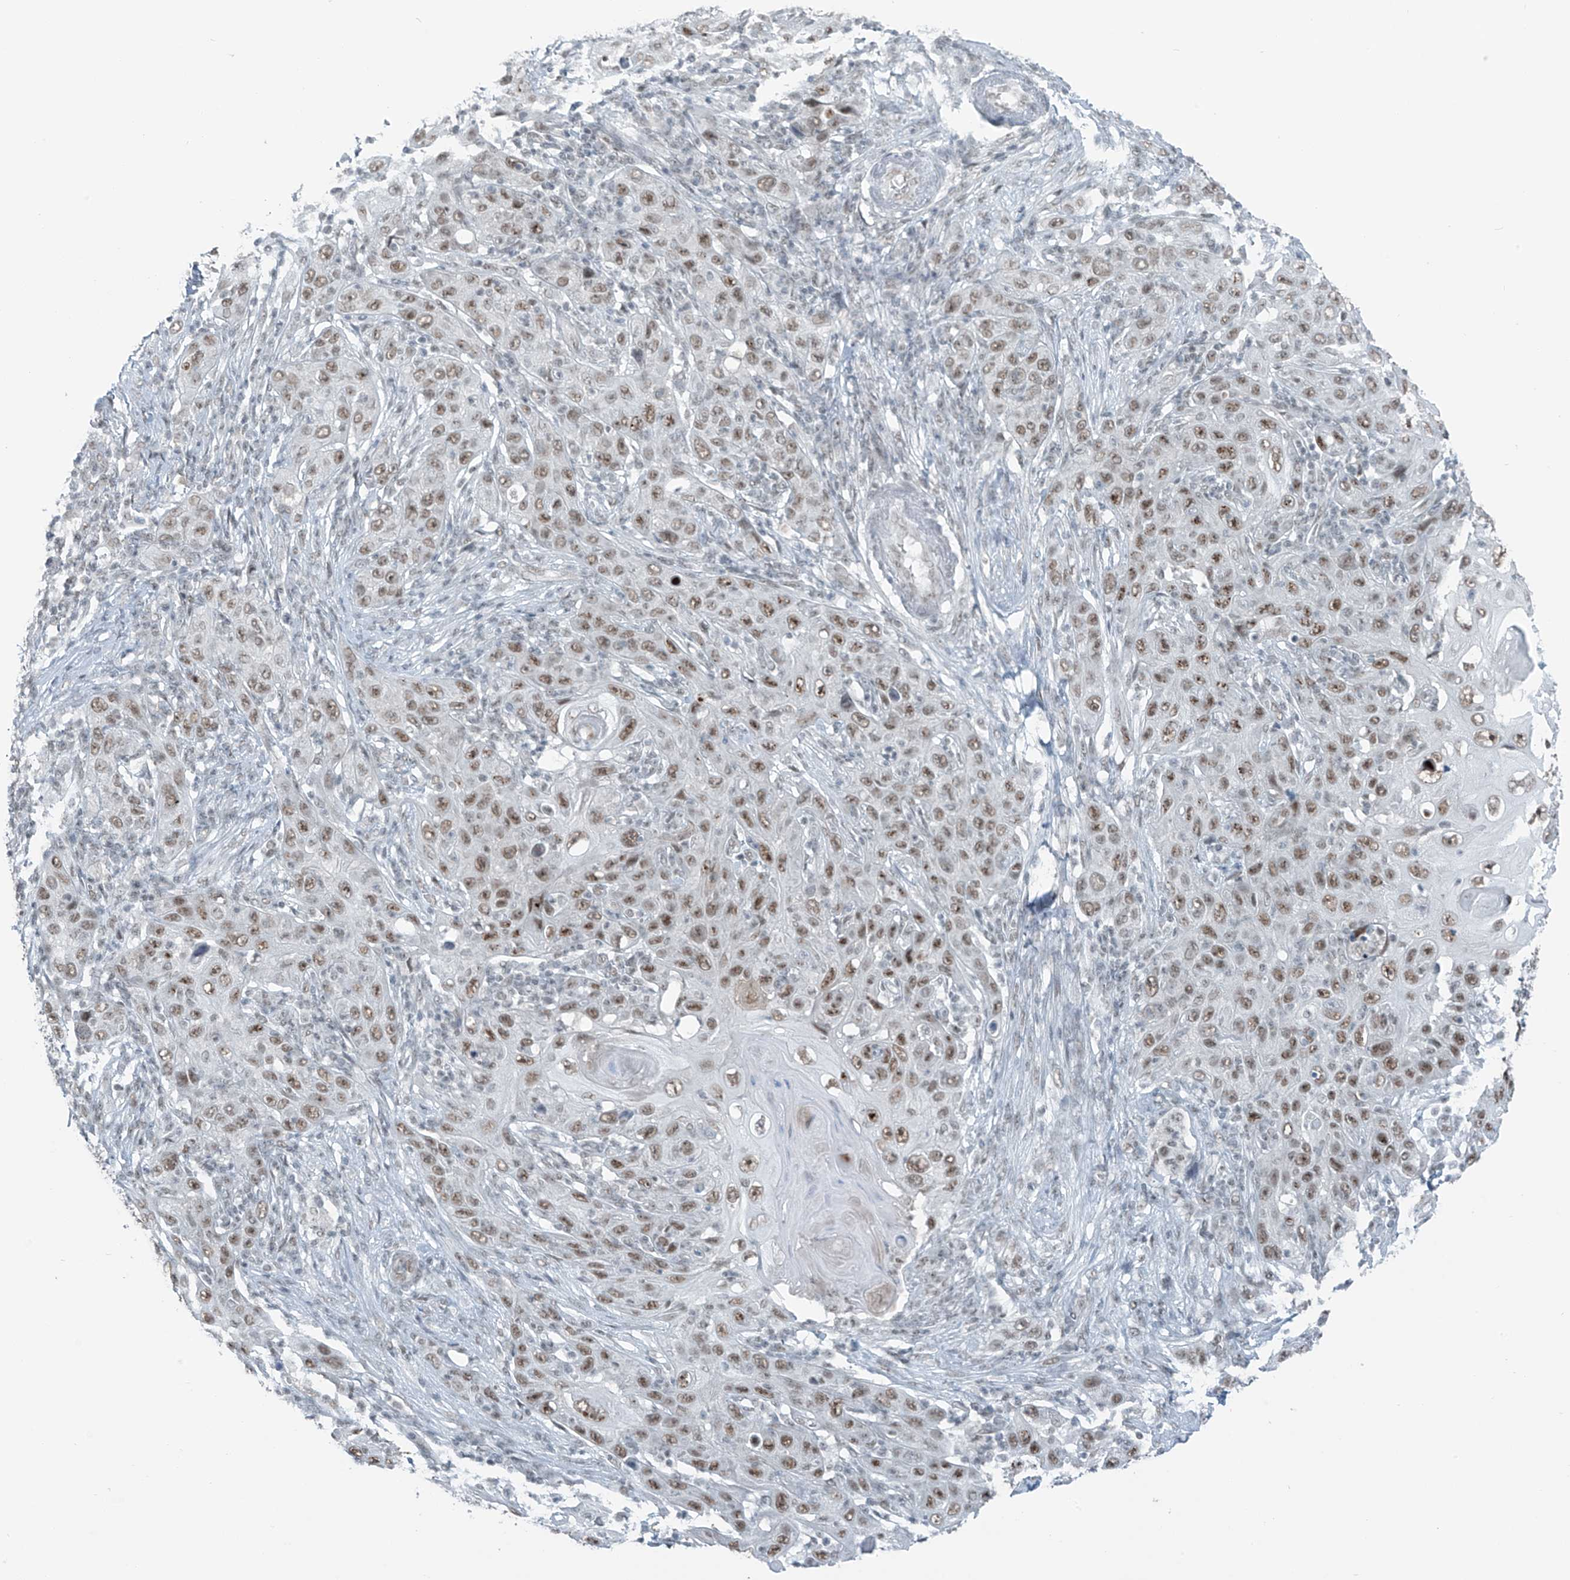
{"staining": {"intensity": "moderate", "quantity": ">75%", "location": "nuclear"}, "tissue": "skin cancer", "cell_type": "Tumor cells", "image_type": "cancer", "snomed": [{"axis": "morphology", "description": "Squamous cell carcinoma, NOS"}, {"axis": "topography", "description": "Skin"}], "caption": "A histopathology image of human skin cancer (squamous cell carcinoma) stained for a protein displays moderate nuclear brown staining in tumor cells. (Brightfield microscopy of DAB IHC at high magnification).", "gene": "WRNIP1", "patient": {"sex": "female", "age": 88}}